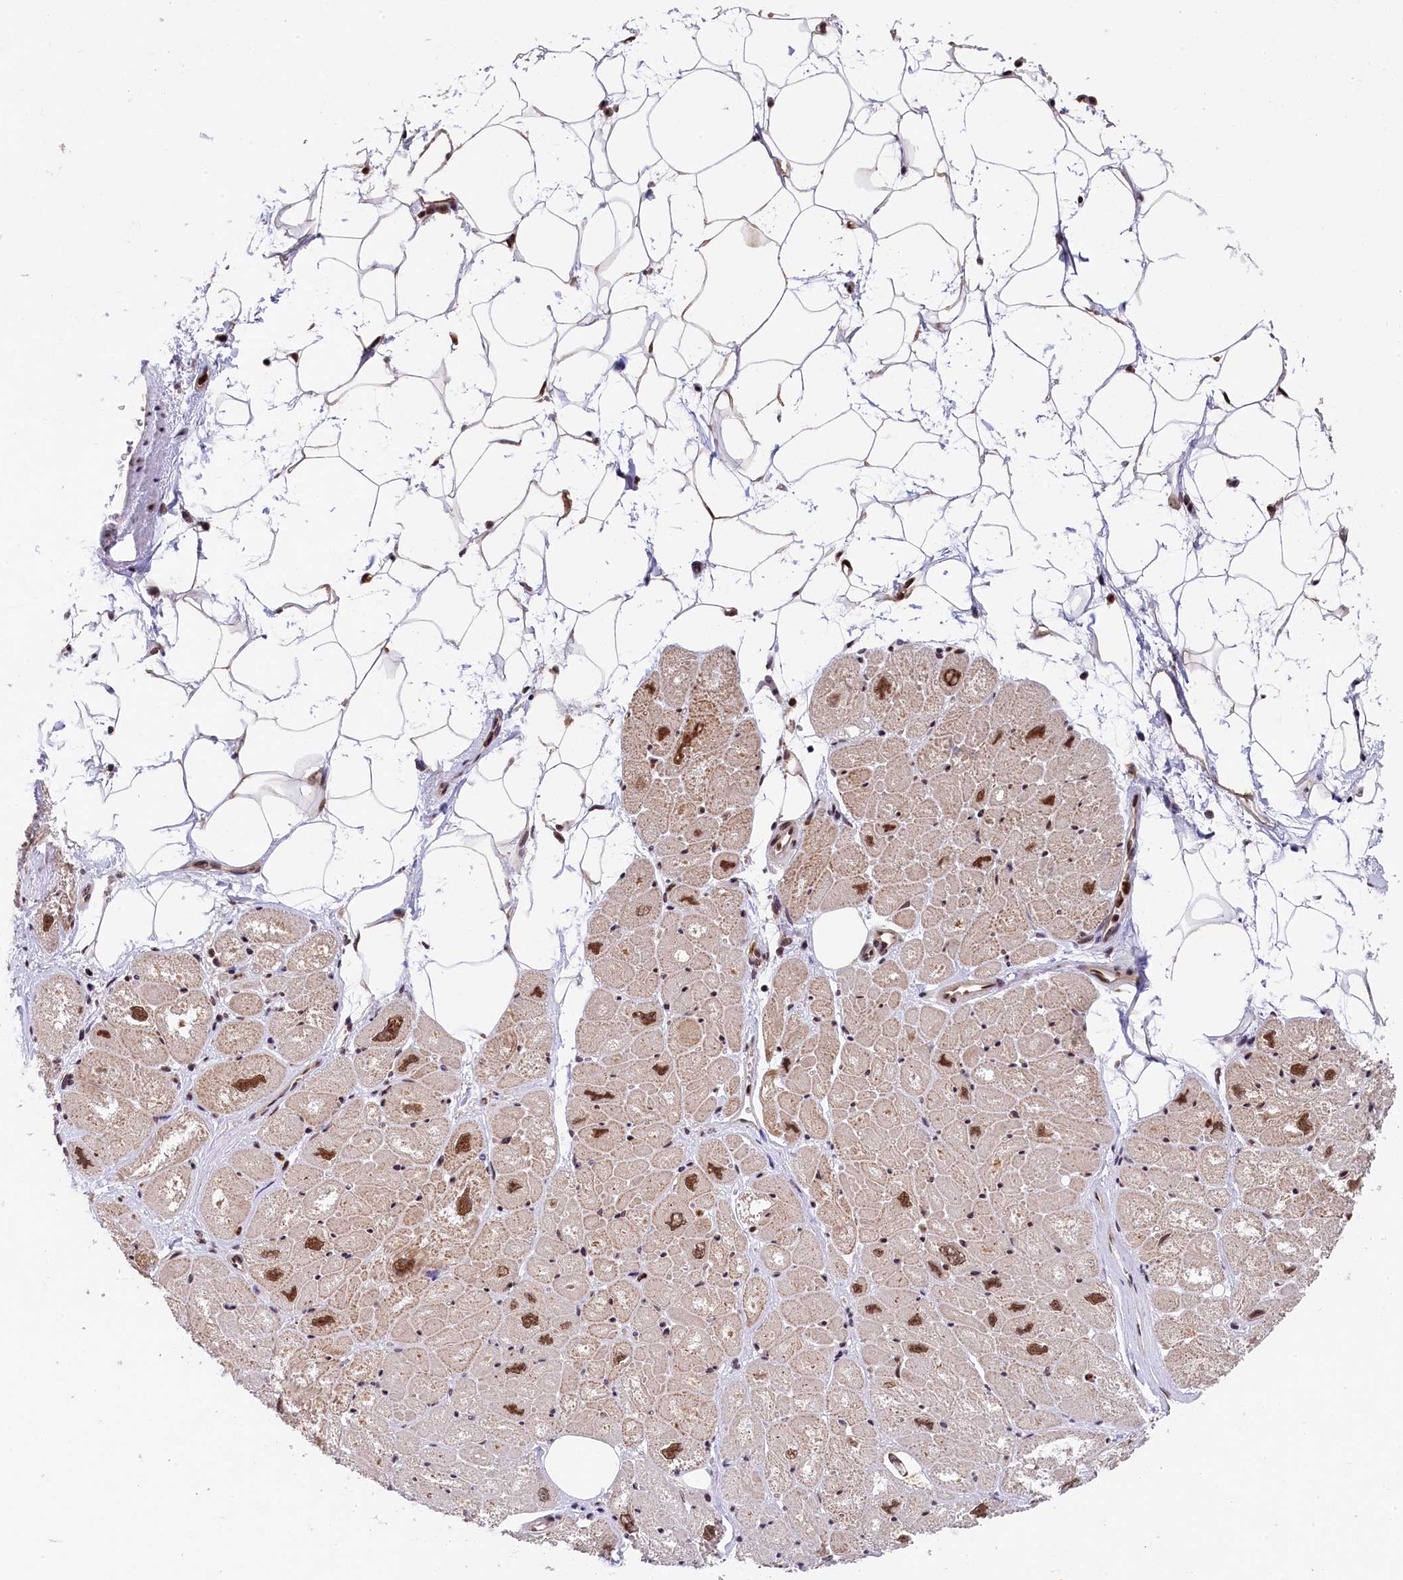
{"staining": {"intensity": "moderate", "quantity": "25%-75%", "location": "cytoplasmic/membranous,nuclear"}, "tissue": "heart muscle", "cell_type": "Cardiomyocytes", "image_type": "normal", "snomed": [{"axis": "morphology", "description": "Normal tissue, NOS"}, {"axis": "topography", "description": "Heart"}], "caption": "Immunohistochemistry image of unremarkable human heart muscle stained for a protein (brown), which shows medium levels of moderate cytoplasmic/membranous,nuclear positivity in approximately 25%-75% of cardiomyocytes.", "gene": "ADIG", "patient": {"sex": "male", "age": 50}}